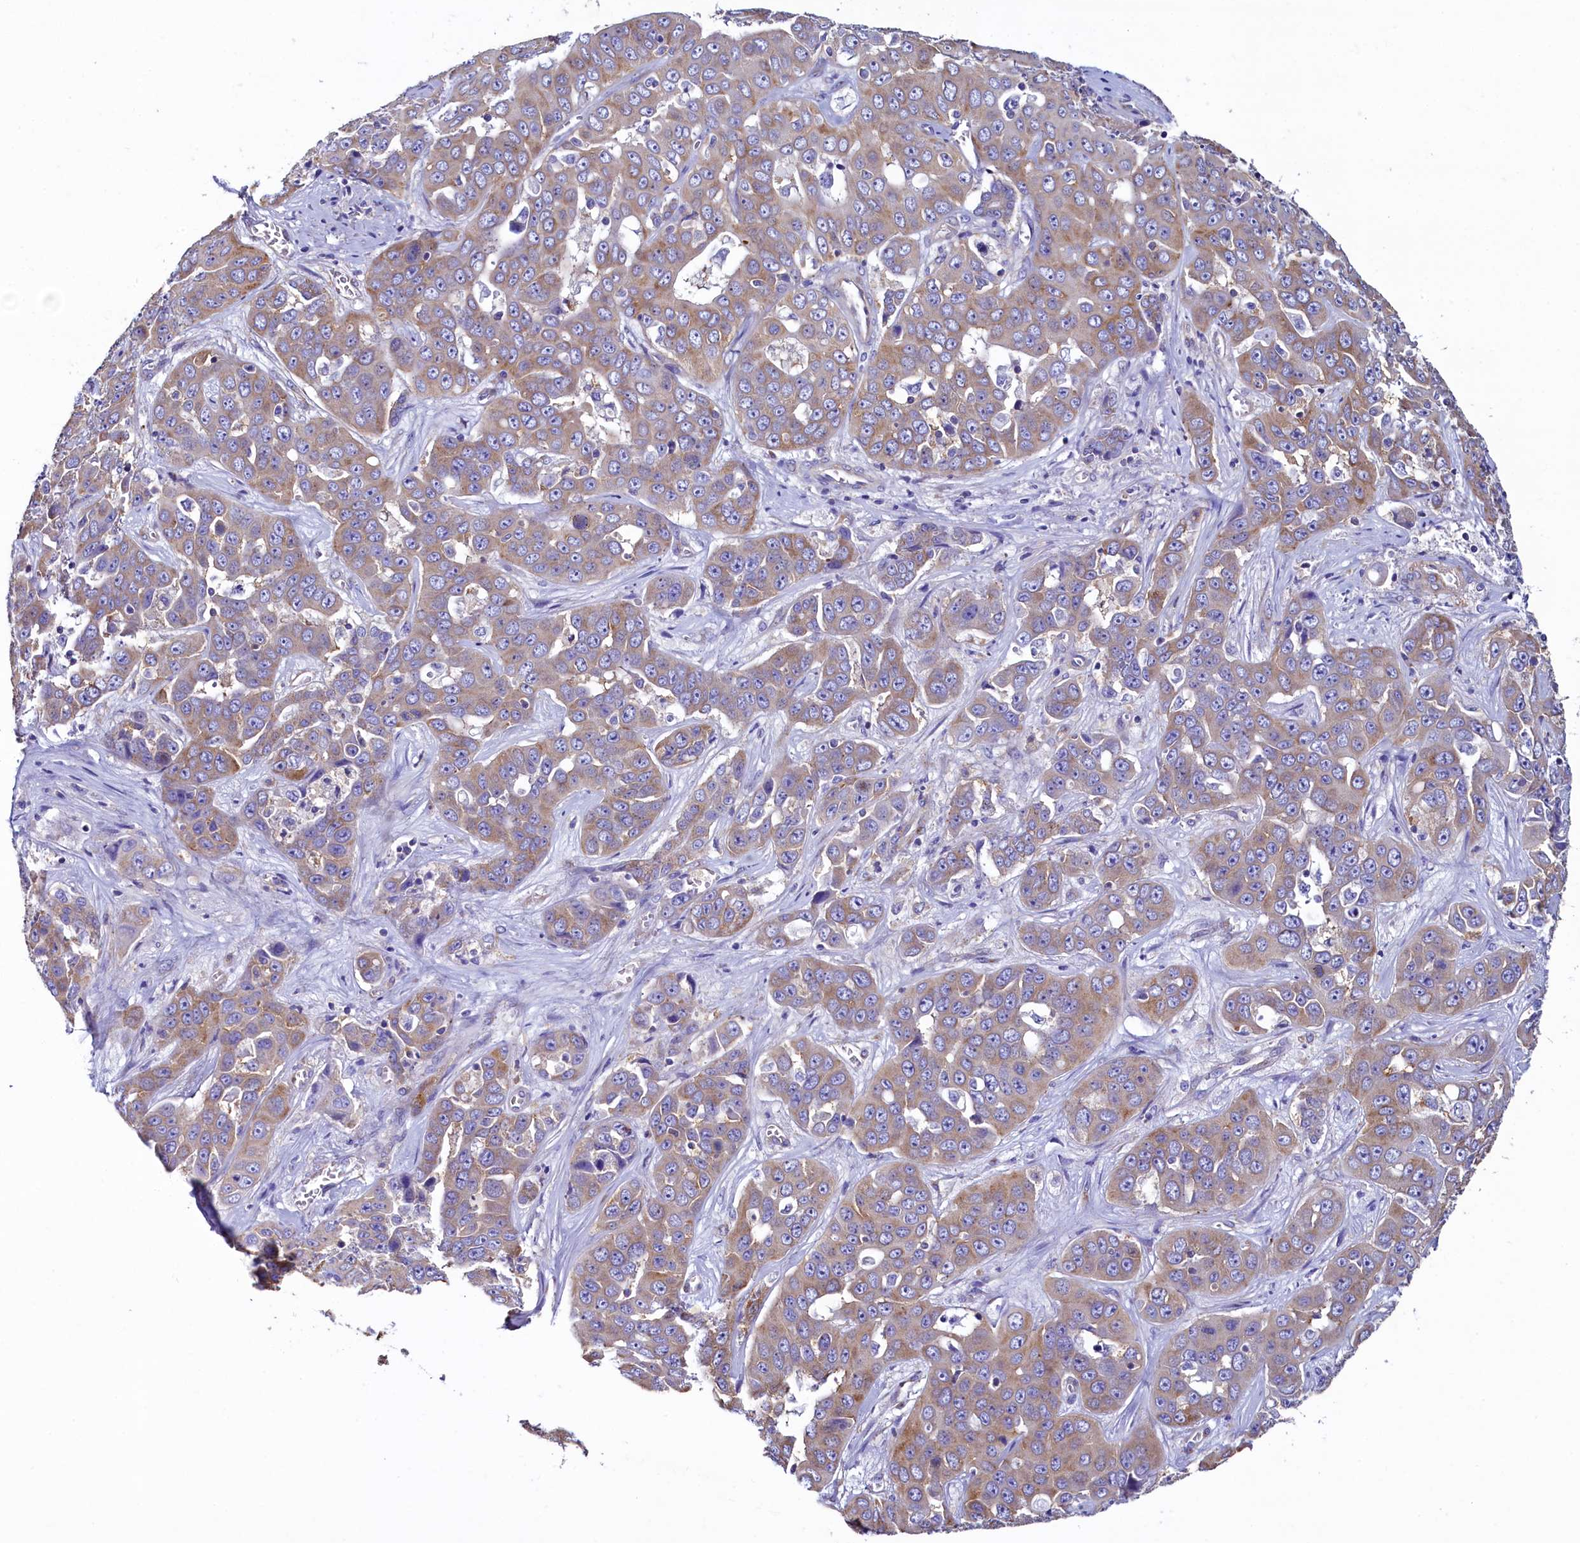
{"staining": {"intensity": "moderate", "quantity": ">75%", "location": "cytoplasmic/membranous"}, "tissue": "liver cancer", "cell_type": "Tumor cells", "image_type": "cancer", "snomed": [{"axis": "morphology", "description": "Cholangiocarcinoma"}, {"axis": "topography", "description": "Liver"}], "caption": "Immunohistochemical staining of human liver cancer (cholangiocarcinoma) reveals moderate cytoplasmic/membranous protein expression in approximately >75% of tumor cells.", "gene": "GPR21", "patient": {"sex": "female", "age": 52}}